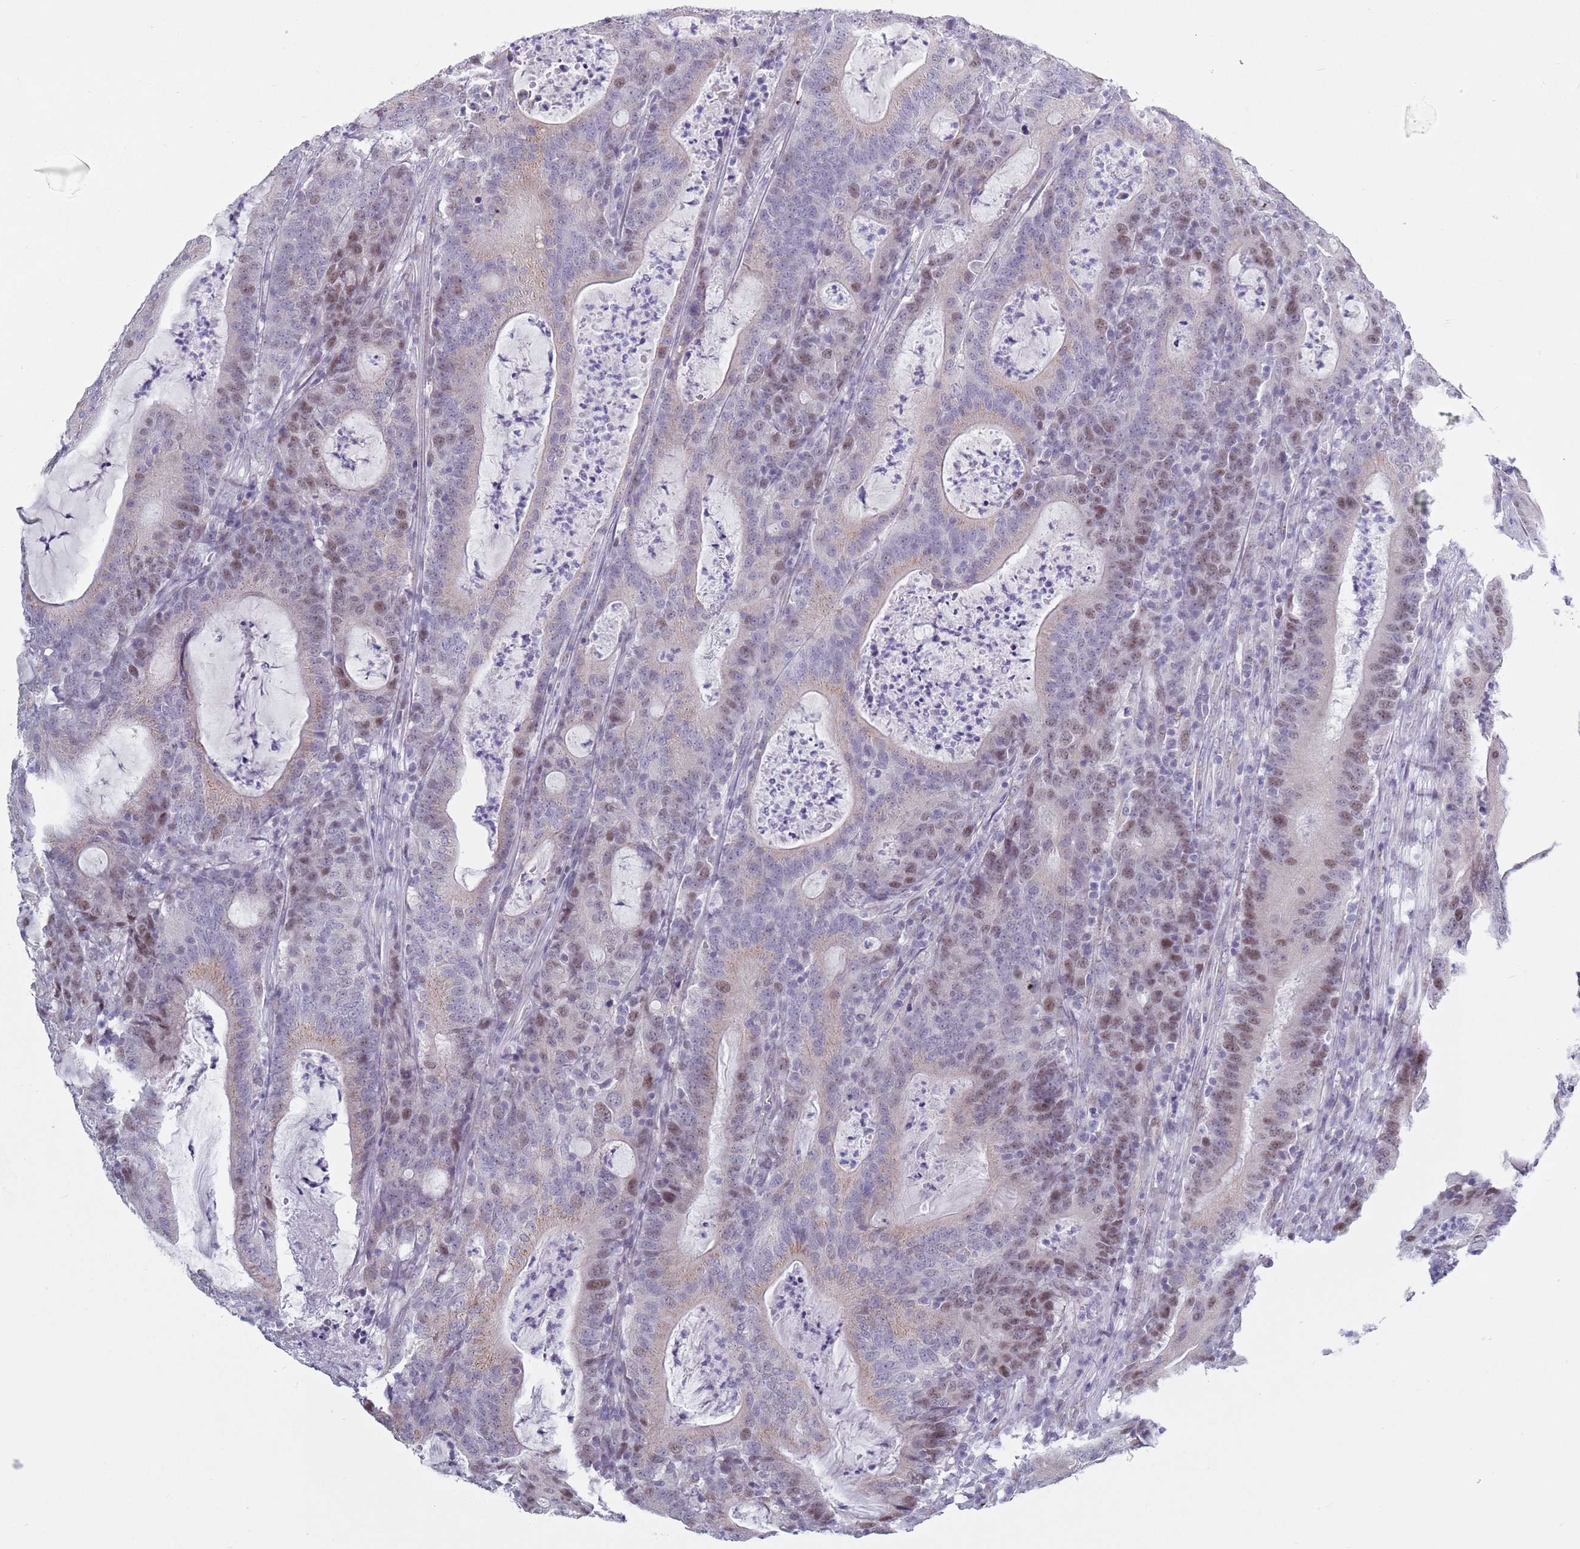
{"staining": {"intensity": "weak", "quantity": "25%-75%", "location": "nuclear"}, "tissue": "colorectal cancer", "cell_type": "Tumor cells", "image_type": "cancer", "snomed": [{"axis": "morphology", "description": "Adenocarcinoma, NOS"}, {"axis": "topography", "description": "Colon"}], "caption": "A low amount of weak nuclear positivity is present in about 25%-75% of tumor cells in colorectal cancer tissue. Nuclei are stained in blue.", "gene": "ZKSCAN2", "patient": {"sex": "male", "age": 83}}